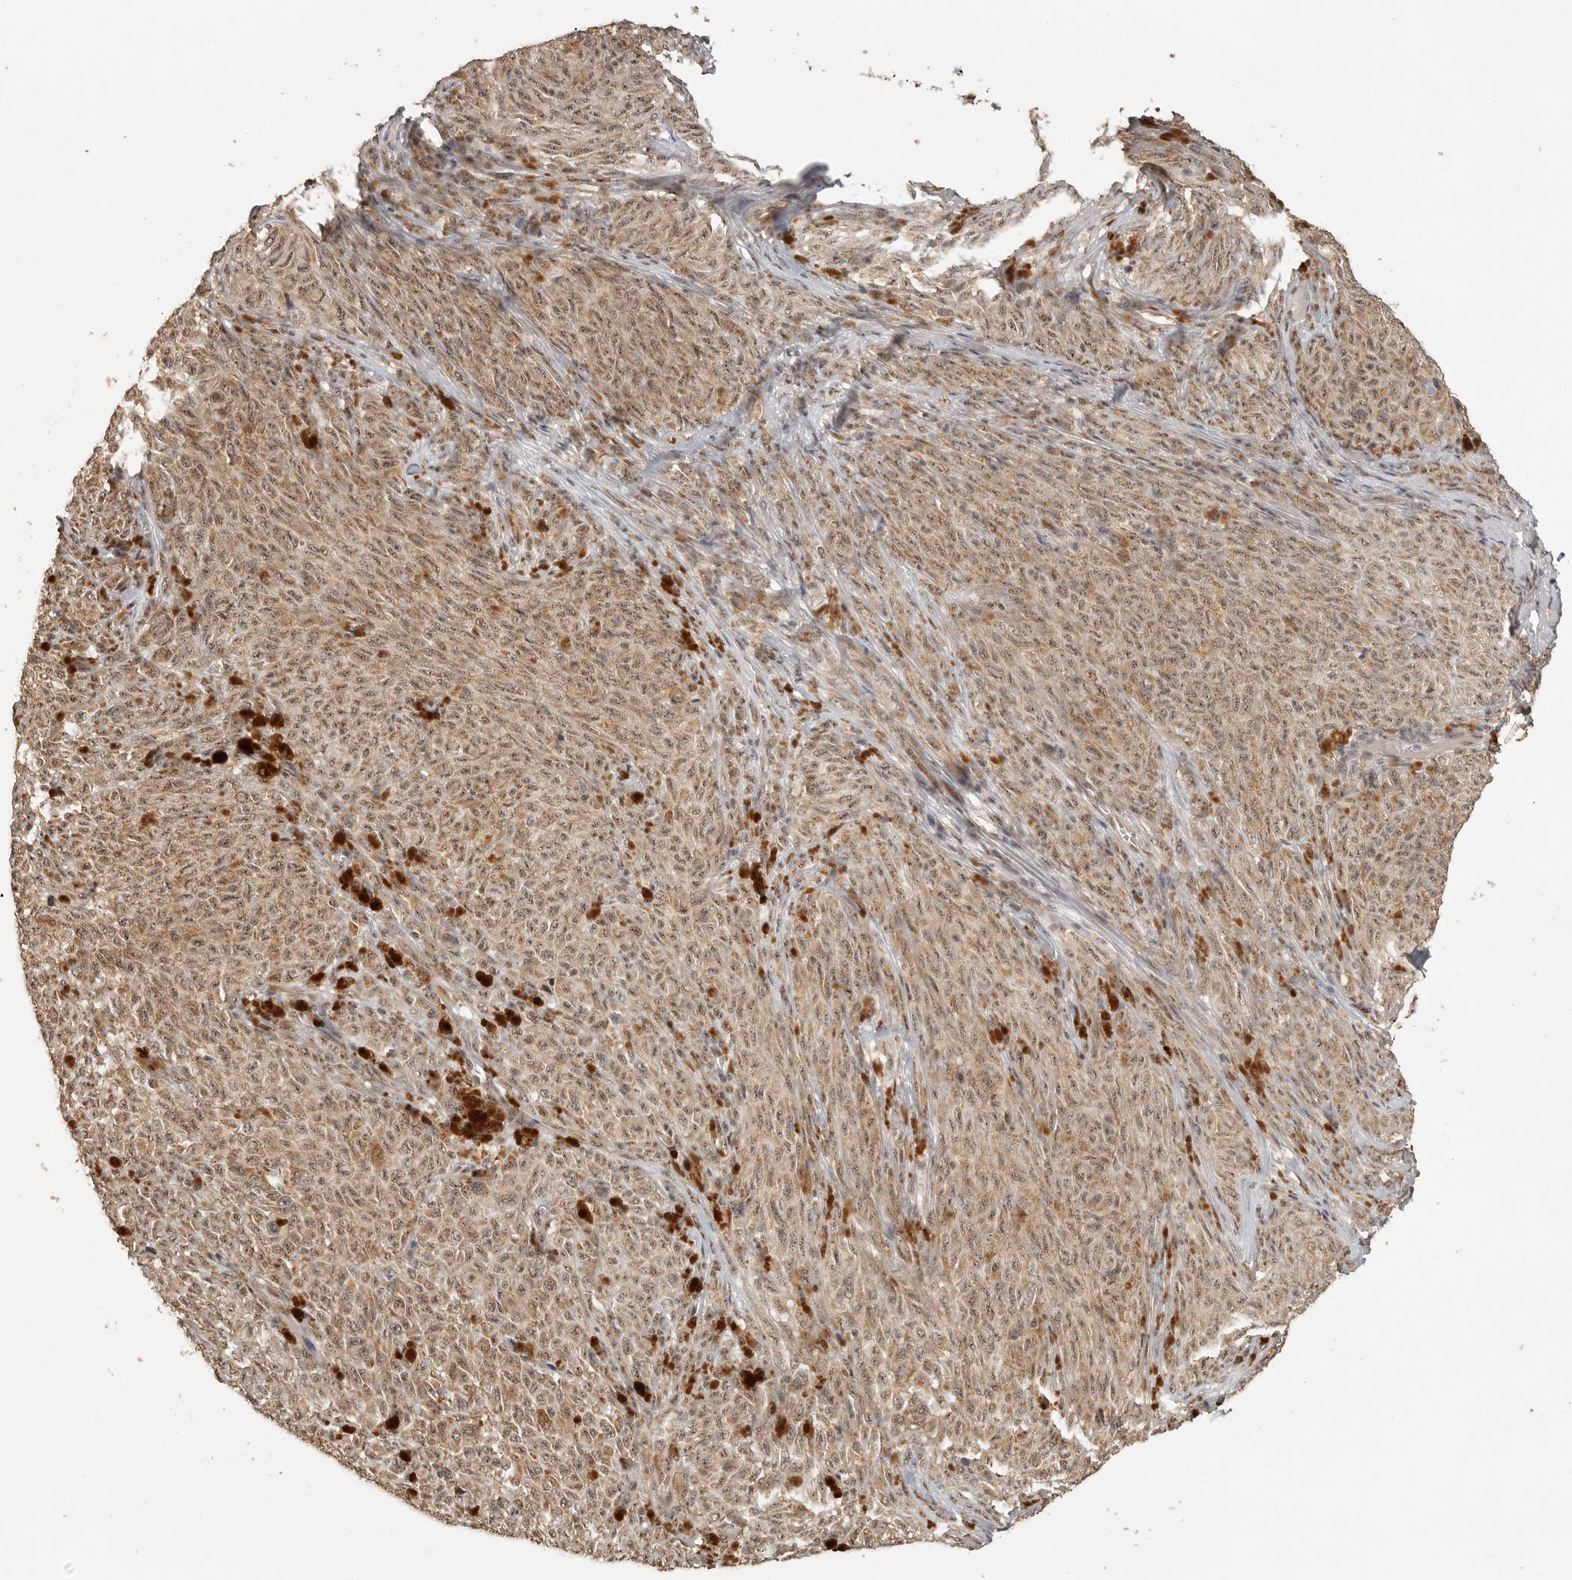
{"staining": {"intensity": "moderate", "quantity": ">75%", "location": "nuclear"}, "tissue": "melanoma", "cell_type": "Tumor cells", "image_type": "cancer", "snomed": [{"axis": "morphology", "description": "Malignant melanoma, NOS"}, {"axis": "topography", "description": "Skin"}], "caption": "The histopathology image reveals a brown stain indicating the presence of a protein in the nuclear of tumor cells in melanoma.", "gene": "POMP", "patient": {"sex": "female", "age": 82}}